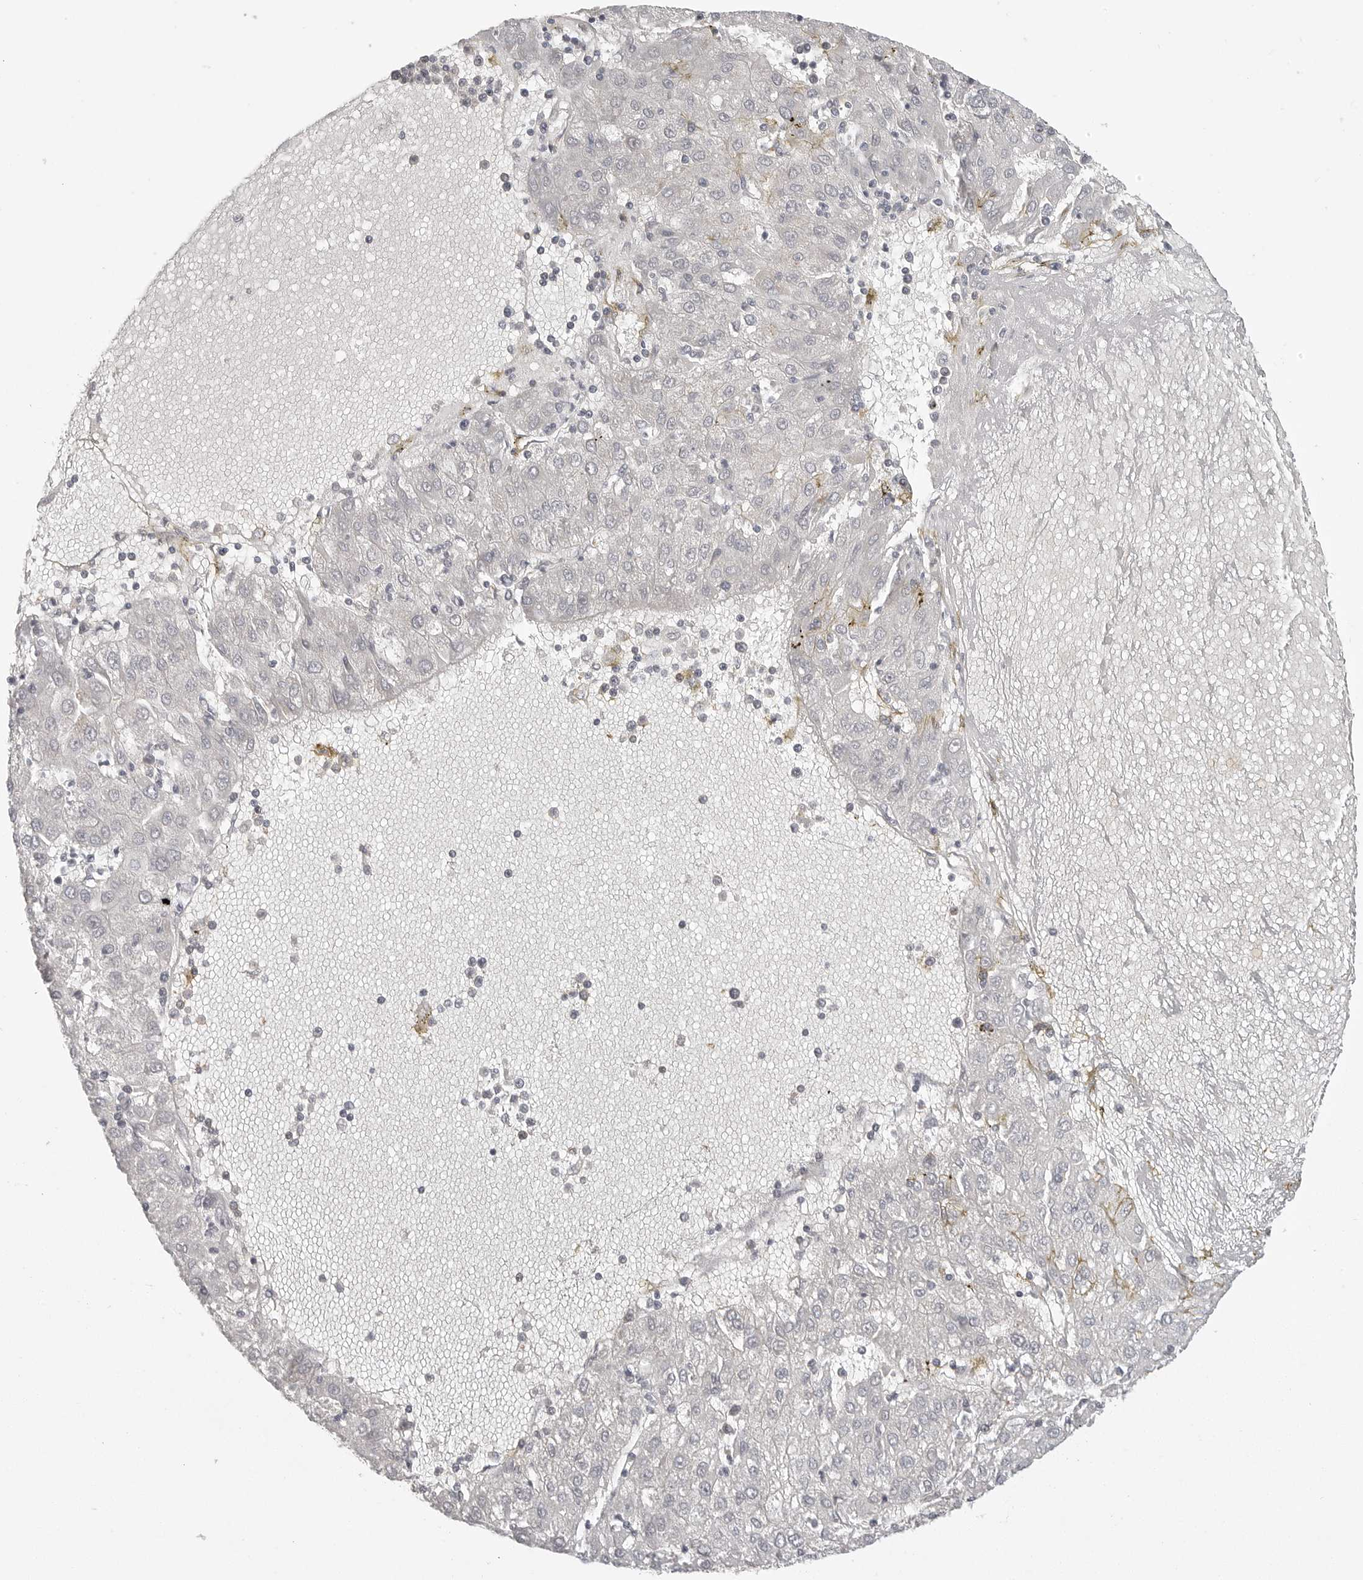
{"staining": {"intensity": "negative", "quantity": "none", "location": "none"}, "tissue": "liver cancer", "cell_type": "Tumor cells", "image_type": "cancer", "snomed": [{"axis": "morphology", "description": "Carcinoma, Hepatocellular, NOS"}, {"axis": "topography", "description": "Liver"}], "caption": "Histopathology image shows no protein staining in tumor cells of liver hepatocellular carcinoma tissue. (Immunohistochemistry (ihc), brightfield microscopy, high magnification).", "gene": "DBNL", "patient": {"sex": "male", "age": 72}}